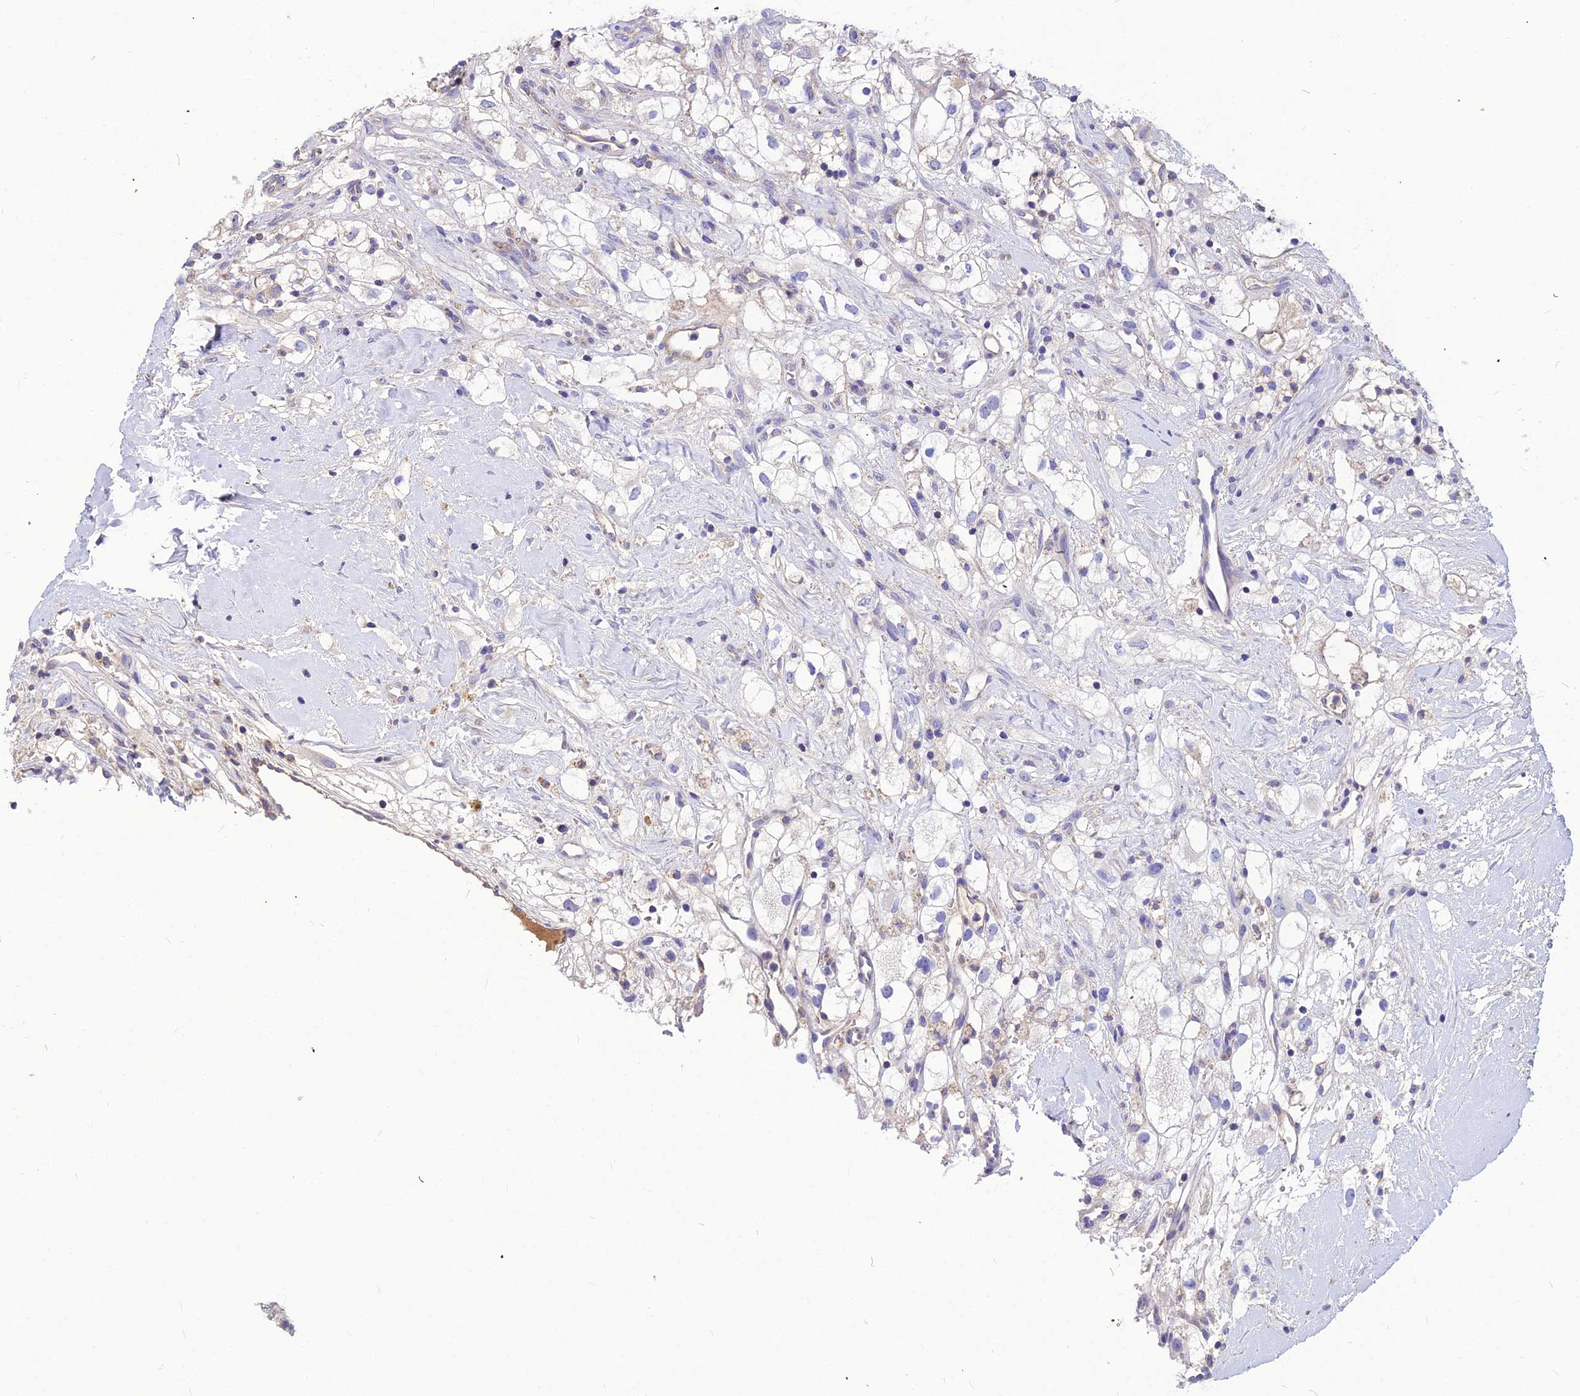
{"staining": {"intensity": "negative", "quantity": "none", "location": "none"}, "tissue": "renal cancer", "cell_type": "Tumor cells", "image_type": "cancer", "snomed": [{"axis": "morphology", "description": "Adenocarcinoma, NOS"}, {"axis": "topography", "description": "Kidney"}], "caption": "An immunohistochemistry histopathology image of renal cancer (adenocarcinoma) is shown. There is no staining in tumor cells of renal cancer (adenocarcinoma).", "gene": "ASPHD1", "patient": {"sex": "male", "age": 59}}